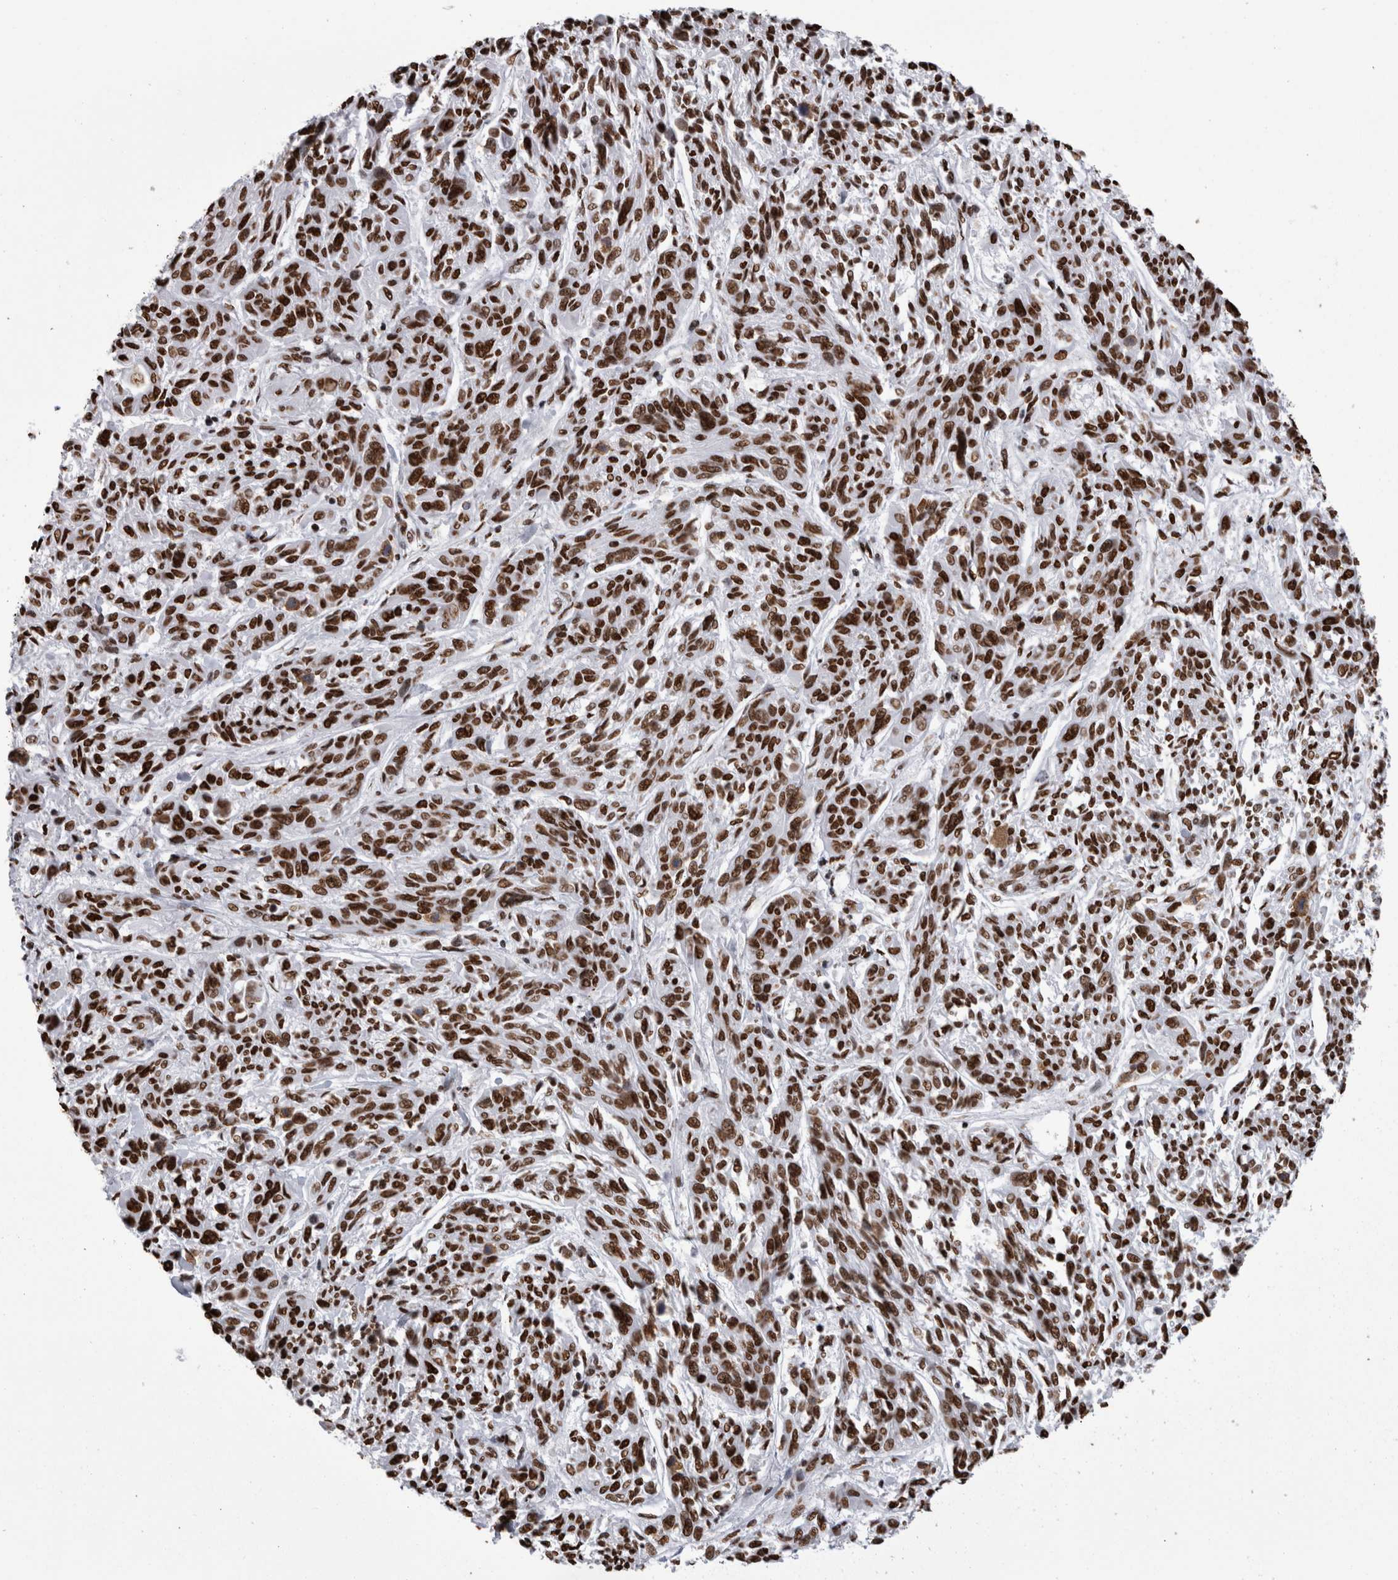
{"staining": {"intensity": "strong", "quantity": ">75%", "location": "nuclear"}, "tissue": "melanoma", "cell_type": "Tumor cells", "image_type": "cancer", "snomed": [{"axis": "morphology", "description": "Malignant melanoma, NOS"}, {"axis": "topography", "description": "Skin"}], "caption": "A histopathology image showing strong nuclear staining in about >75% of tumor cells in malignant melanoma, as visualized by brown immunohistochemical staining.", "gene": "HNRNPM", "patient": {"sex": "male", "age": 53}}